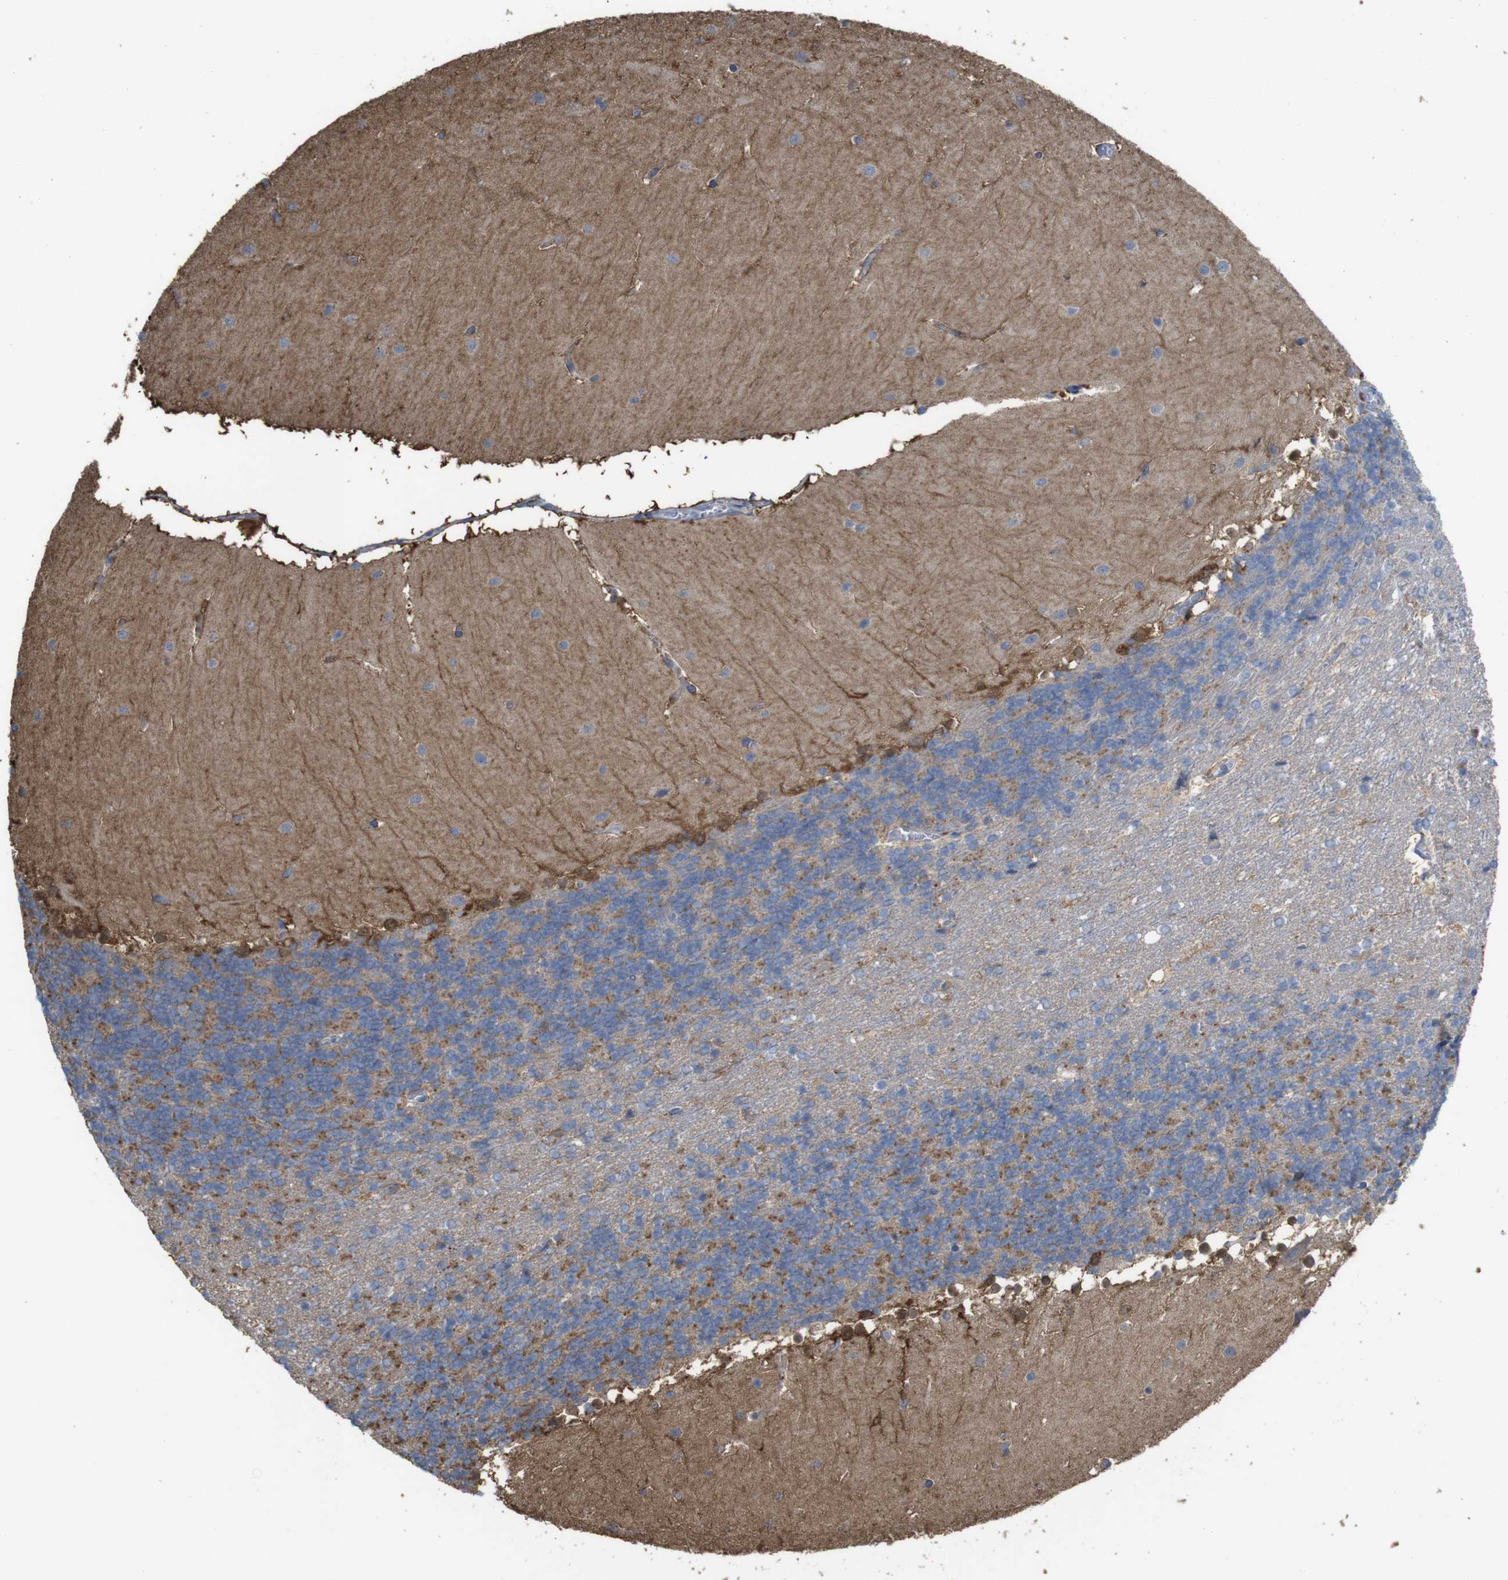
{"staining": {"intensity": "moderate", "quantity": "25%-75%", "location": "cytoplasmic/membranous"}, "tissue": "cerebellum", "cell_type": "Cells in granular layer", "image_type": "normal", "snomed": [{"axis": "morphology", "description": "Normal tissue, NOS"}, {"axis": "topography", "description": "Cerebellum"}], "caption": "Immunohistochemical staining of normal human cerebellum exhibits 25%-75% levels of moderate cytoplasmic/membranous protein positivity in approximately 25%-75% of cells in granular layer.", "gene": "PTPRR", "patient": {"sex": "female", "age": 19}}